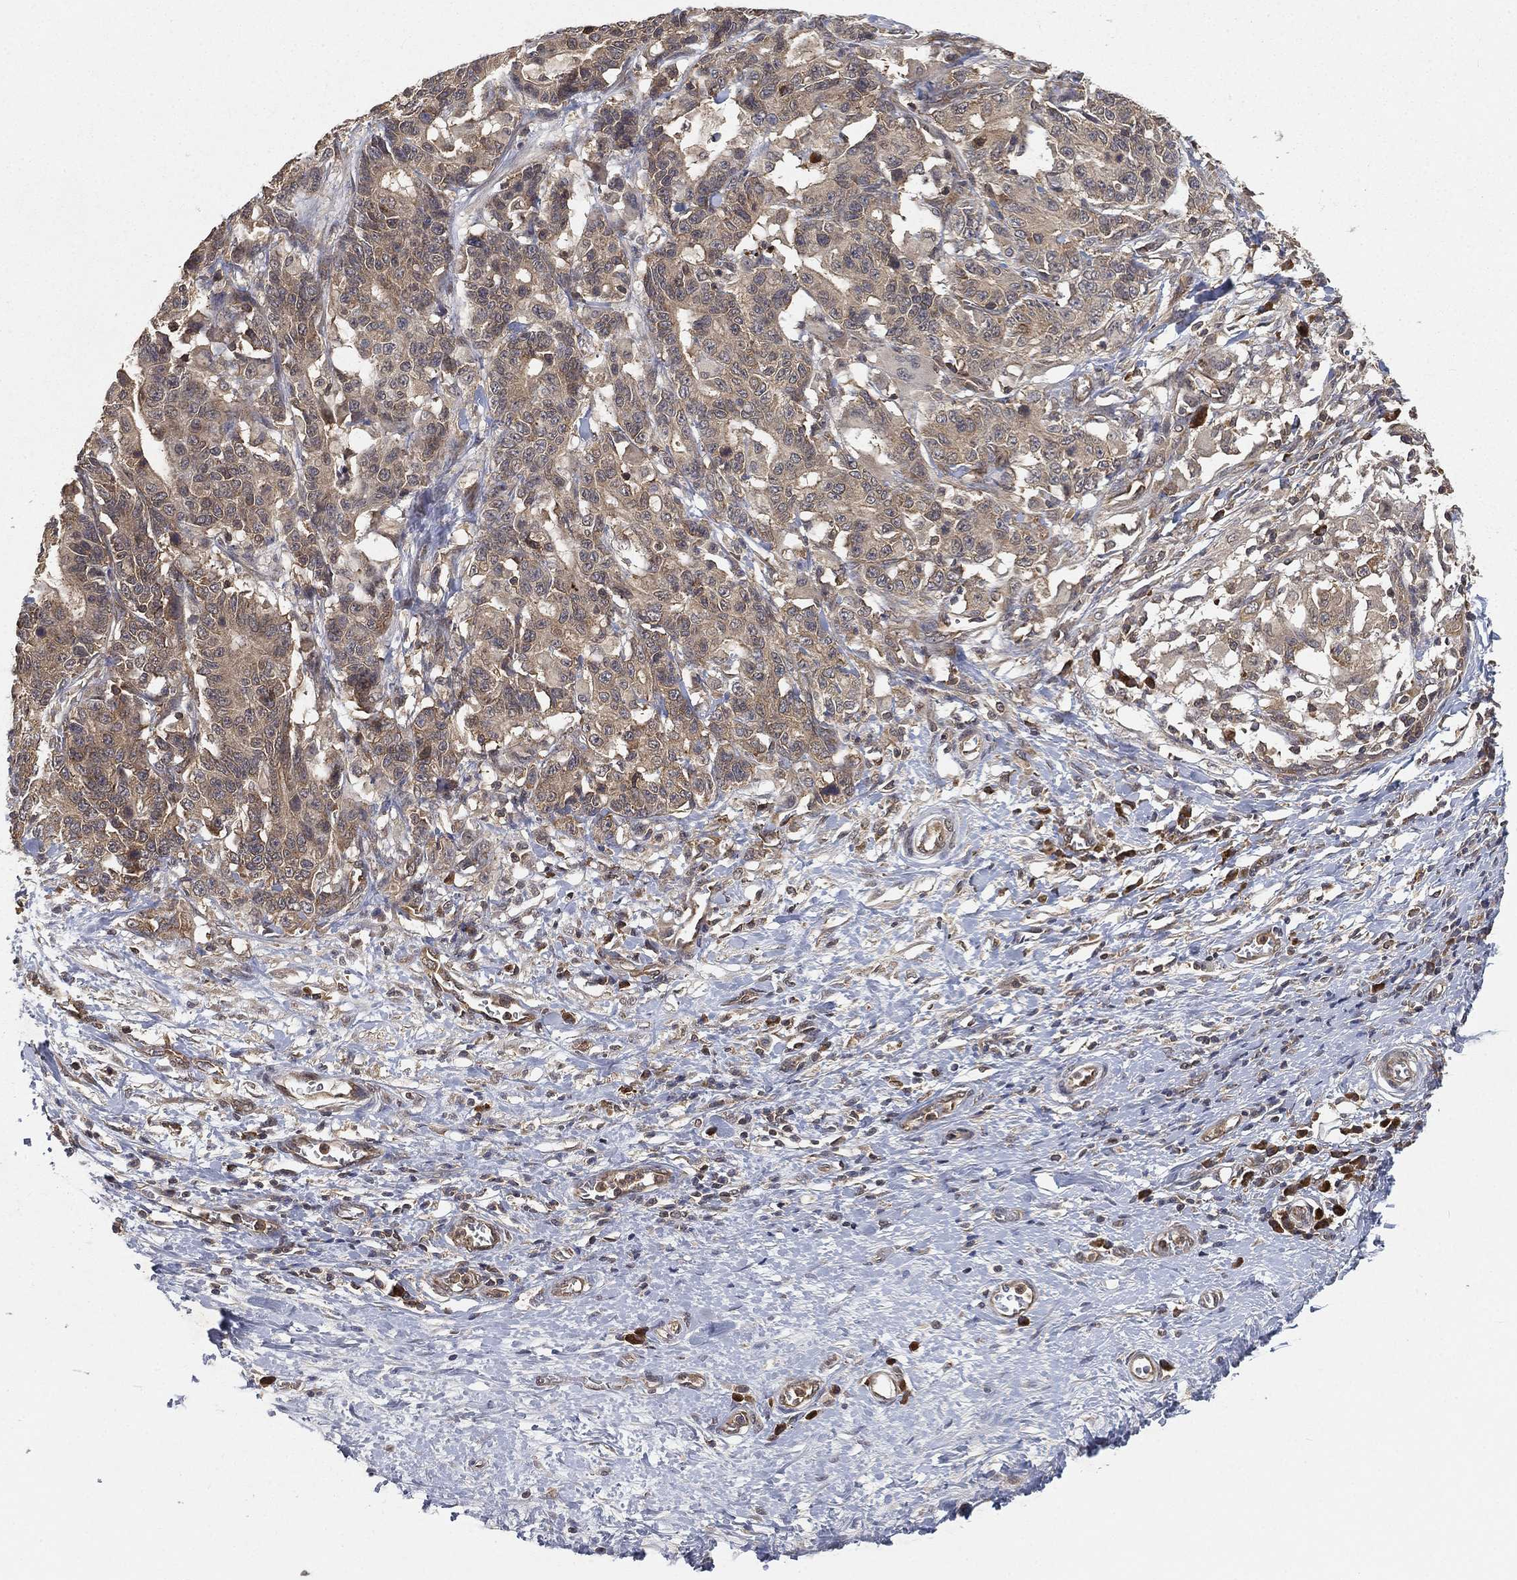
{"staining": {"intensity": "weak", "quantity": ">75%", "location": "cytoplasmic/membranous"}, "tissue": "stomach cancer", "cell_type": "Tumor cells", "image_type": "cancer", "snomed": [{"axis": "morphology", "description": "Normal tissue, NOS"}, {"axis": "morphology", "description": "Adenocarcinoma, NOS"}, {"axis": "topography", "description": "Stomach"}], "caption": "This is an image of immunohistochemistry staining of stomach adenocarcinoma, which shows weak expression in the cytoplasmic/membranous of tumor cells.", "gene": "UBA5", "patient": {"sex": "female", "age": 64}}